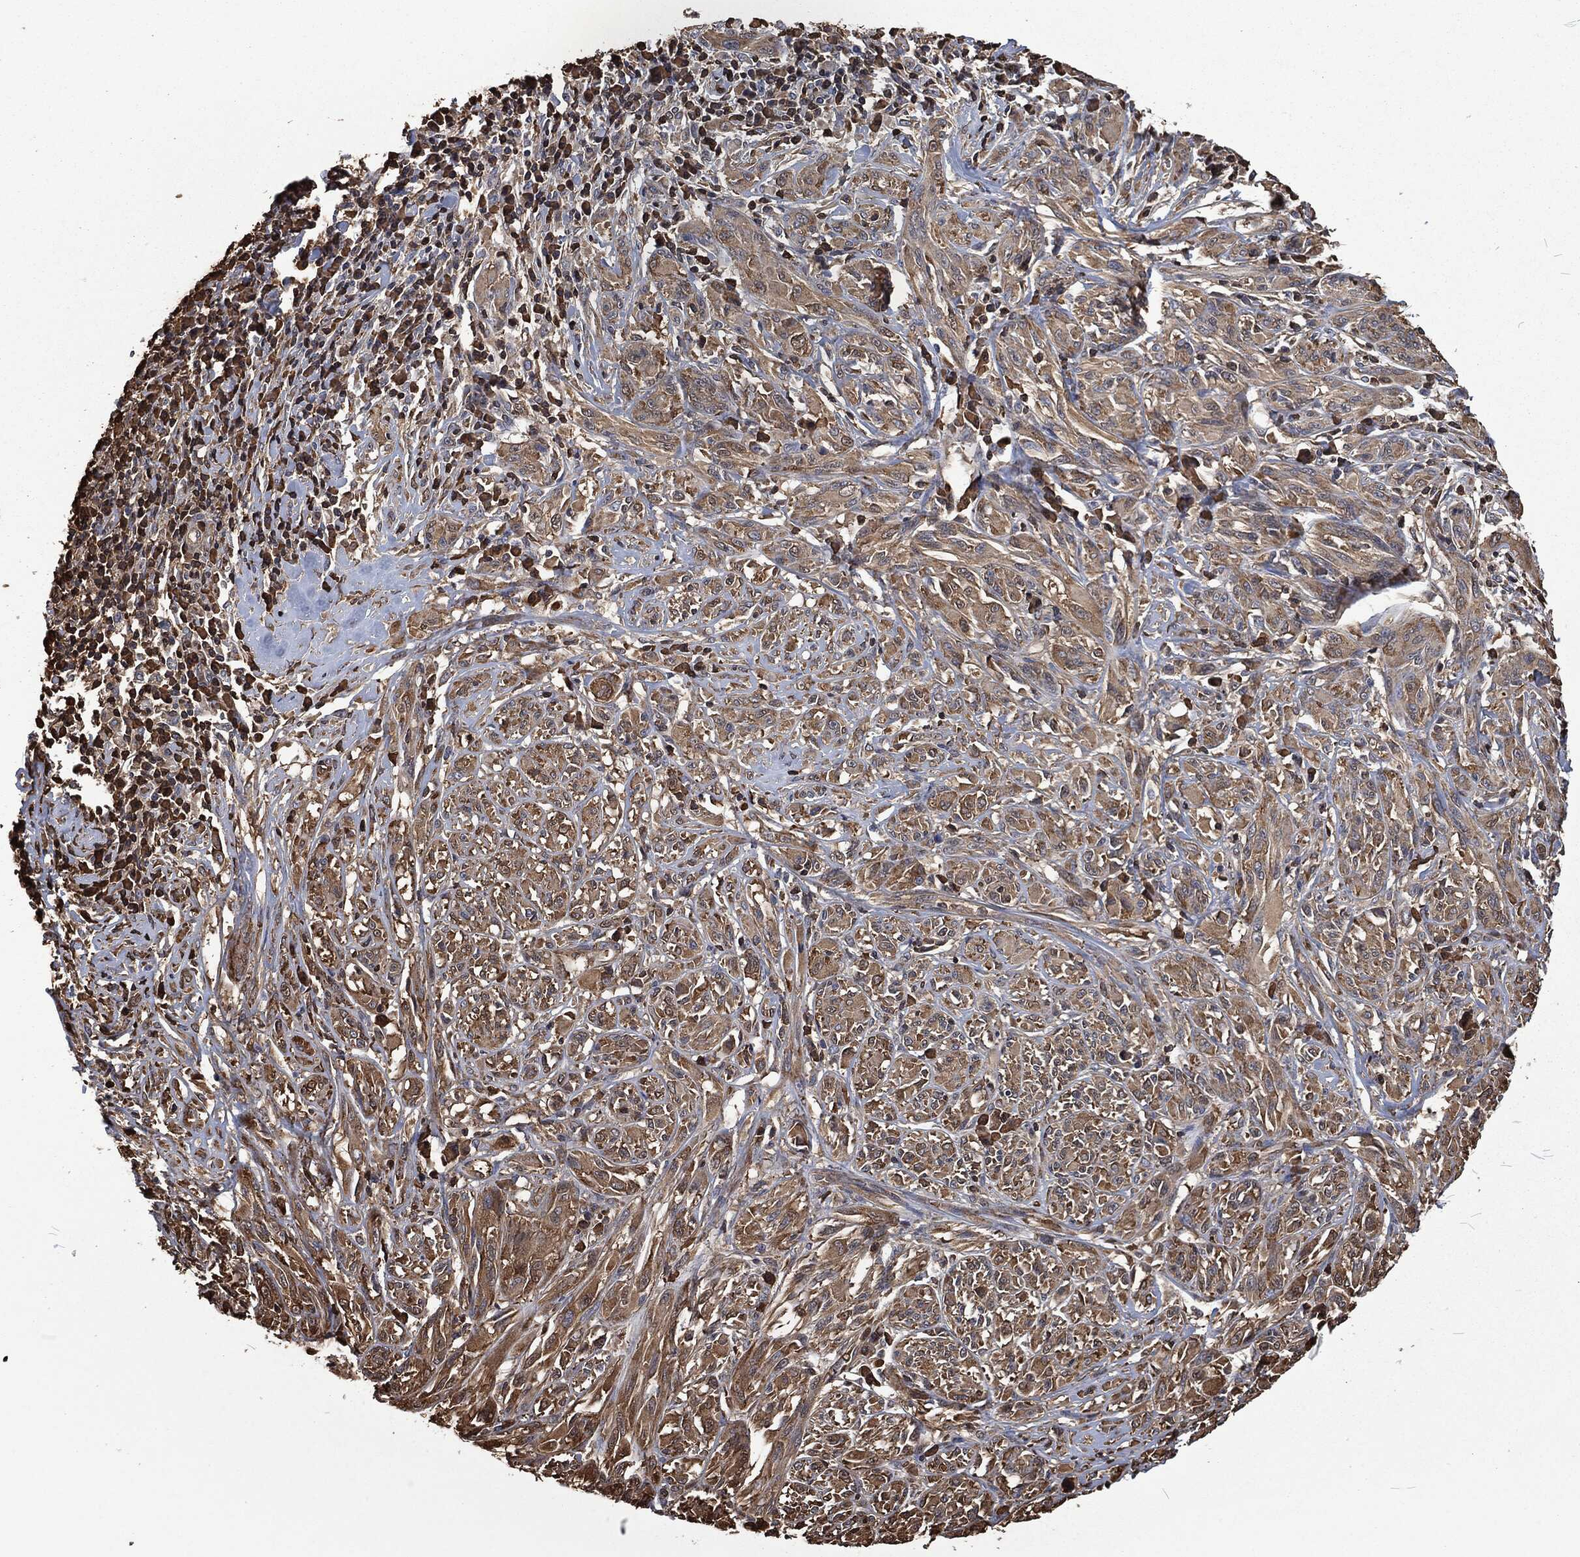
{"staining": {"intensity": "moderate", "quantity": "25%-75%", "location": "cytoplasmic/membranous"}, "tissue": "melanoma", "cell_type": "Tumor cells", "image_type": "cancer", "snomed": [{"axis": "morphology", "description": "Malignant melanoma, NOS"}, {"axis": "topography", "description": "Skin"}], "caption": "Human melanoma stained with a protein marker reveals moderate staining in tumor cells.", "gene": "PRDX4", "patient": {"sex": "female", "age": 91}}